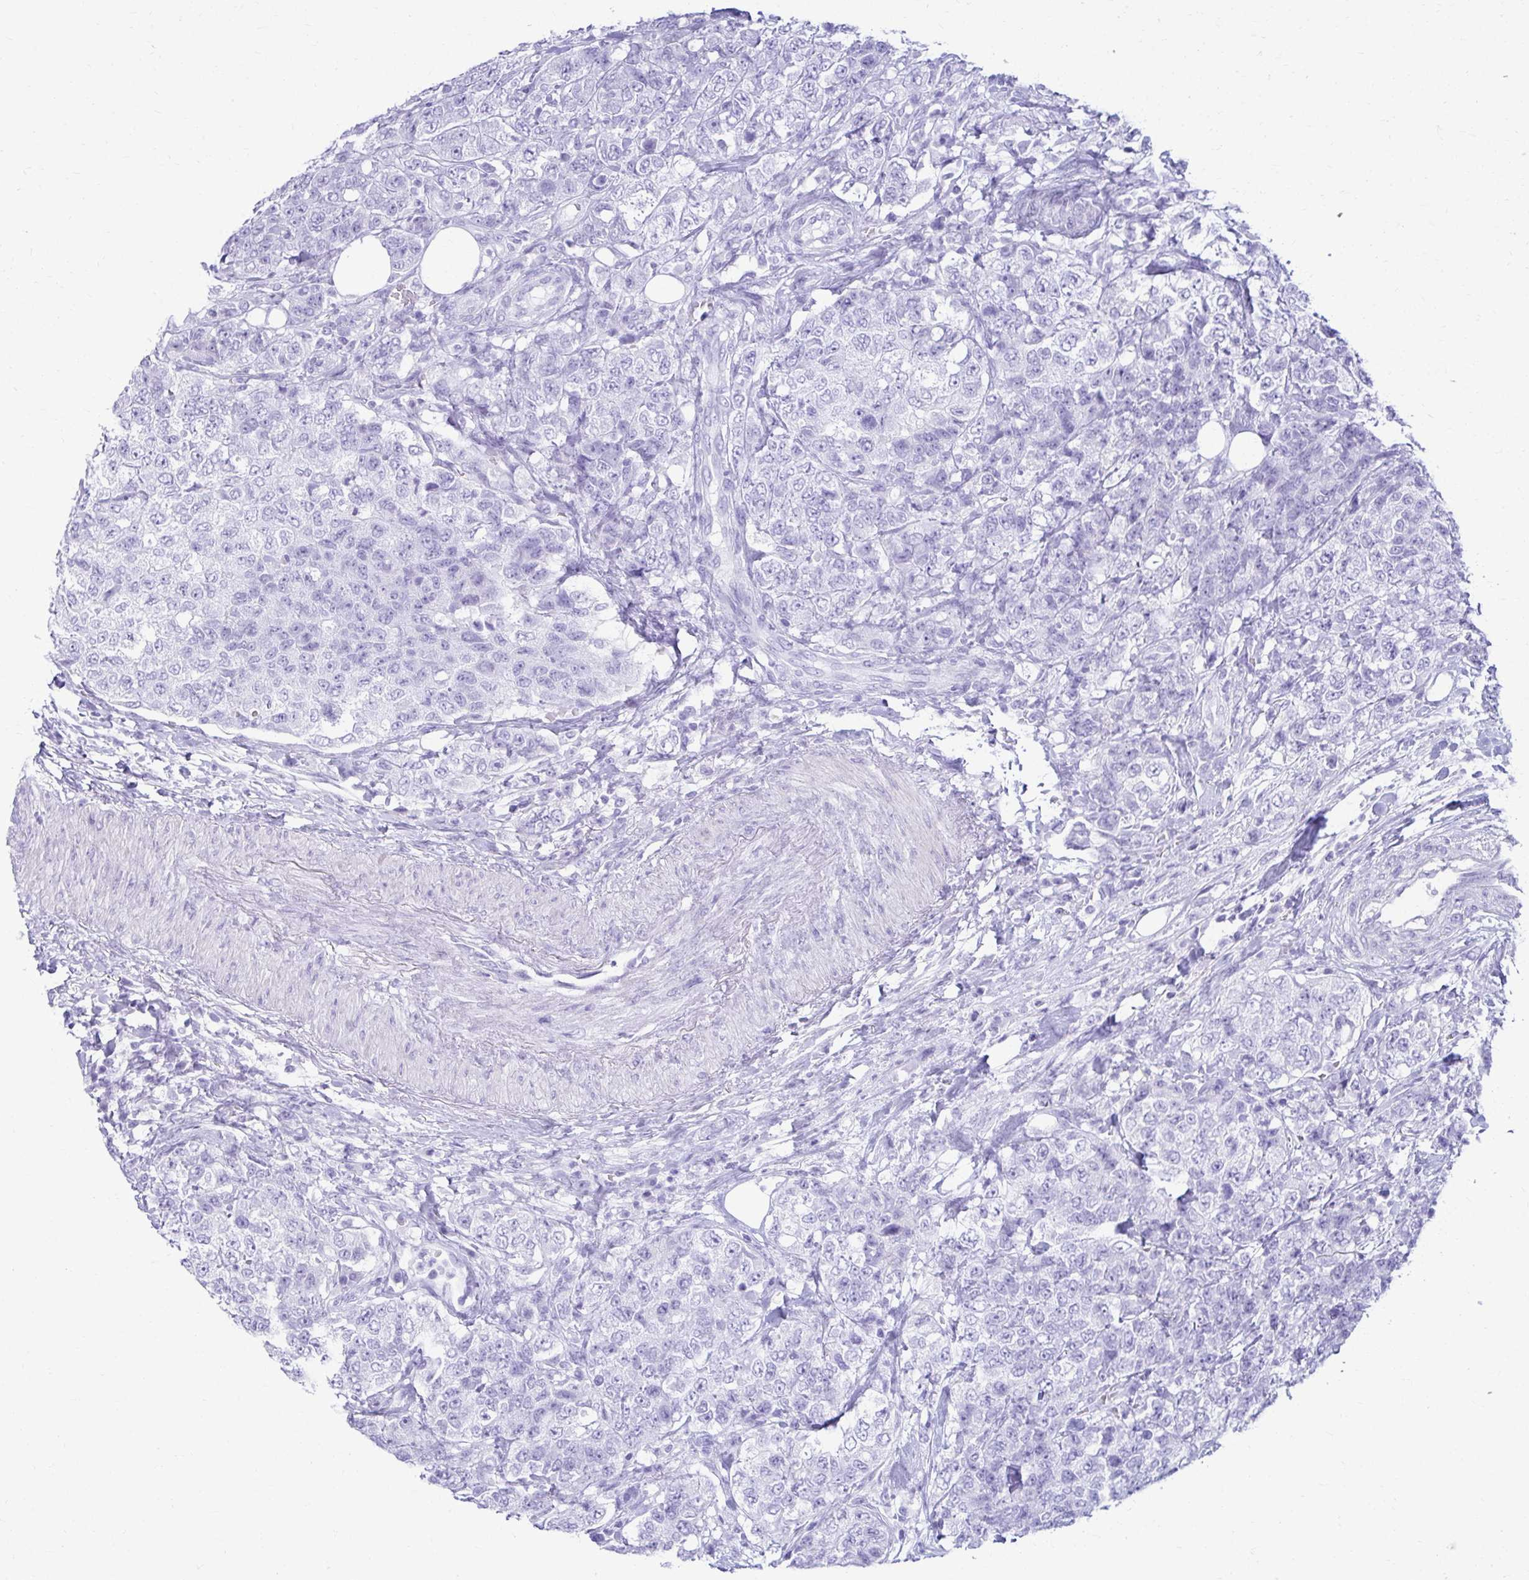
{"staining": {"intensity": "negative", "quantity": "none", "location": "none"}, "tissue": "urothelial cancer", "cell_type": "Tumor cells", "image_type": "cancer", "snomed": [{"axis": "morphology", "description": "Urothelial carcinoma, High grade"}, {"axis": "topography", "description": "Urinary bladder"}], "caption": "Urothelial cancer was stained to show a protein in brown. There is no significant positivity in tumor cells.", "gene": "ATP4B", "patient": {"sex": "female", "age": 78}}